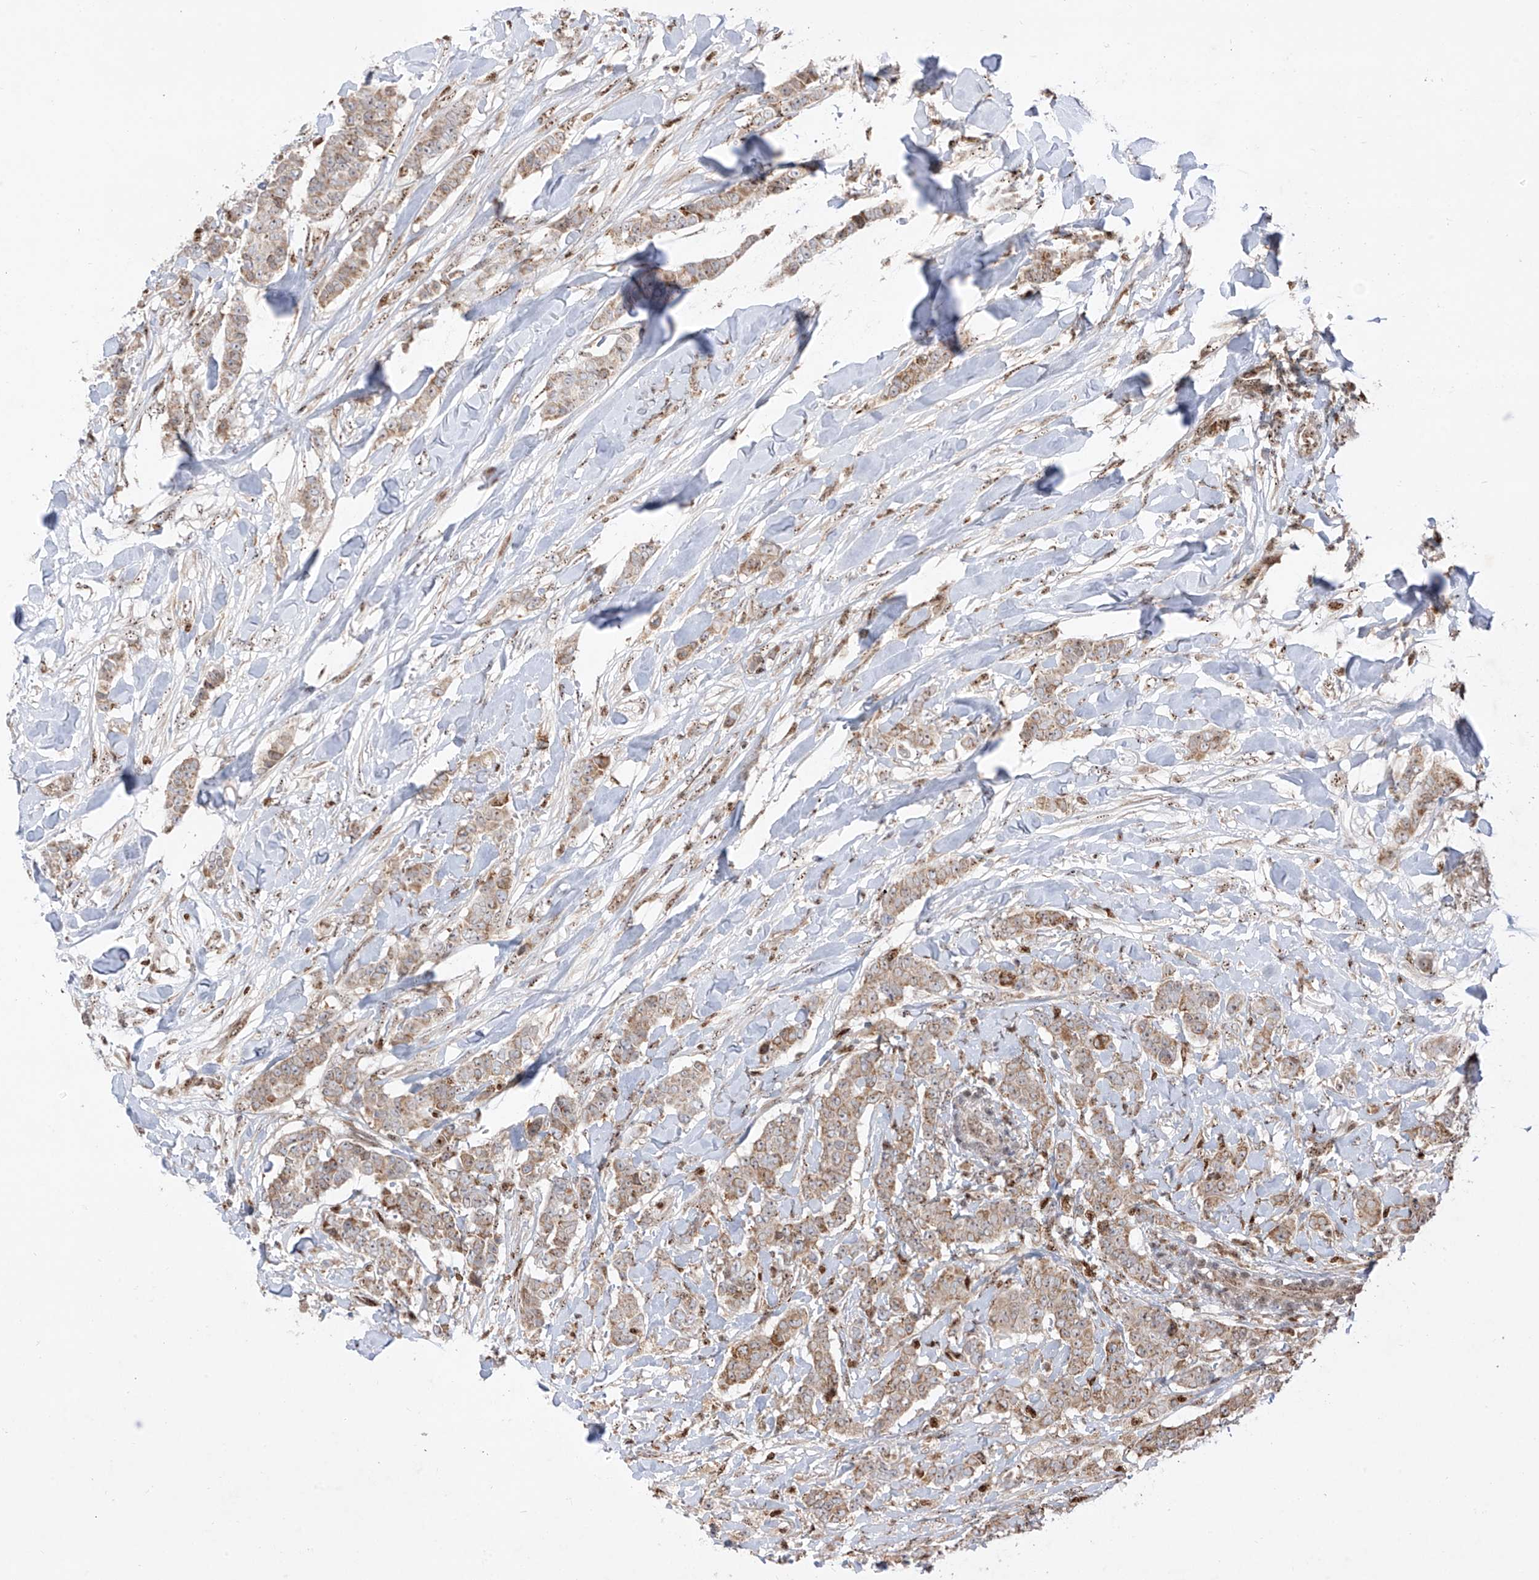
{"staining": {"intensity": "weak", "quantity": ">75%", "location": "cytoplasmic/membranous"}, "tissue": "breast cancer", "cell_type": "Tumor cells", "image_type": "cancer", "snomed": [{"axis": "morphology", "description": "Duct carcinoma"}, {"axis": "topography", "description": "Breast"}], "caption": "Immunohistochemistry image of neoplastic tissue: breast cancer (invasive ductal carcinoma) stained using immunohistochemistry (IHC) exhibits low levels of weak protein expression localized specifically in the cytoplasmic/membranous of tumor cells, appearing as a cytoplasmic/membranous brown color.", "gene": "ZBTB8A", "patient": {"sex": "female", "age": 40}}